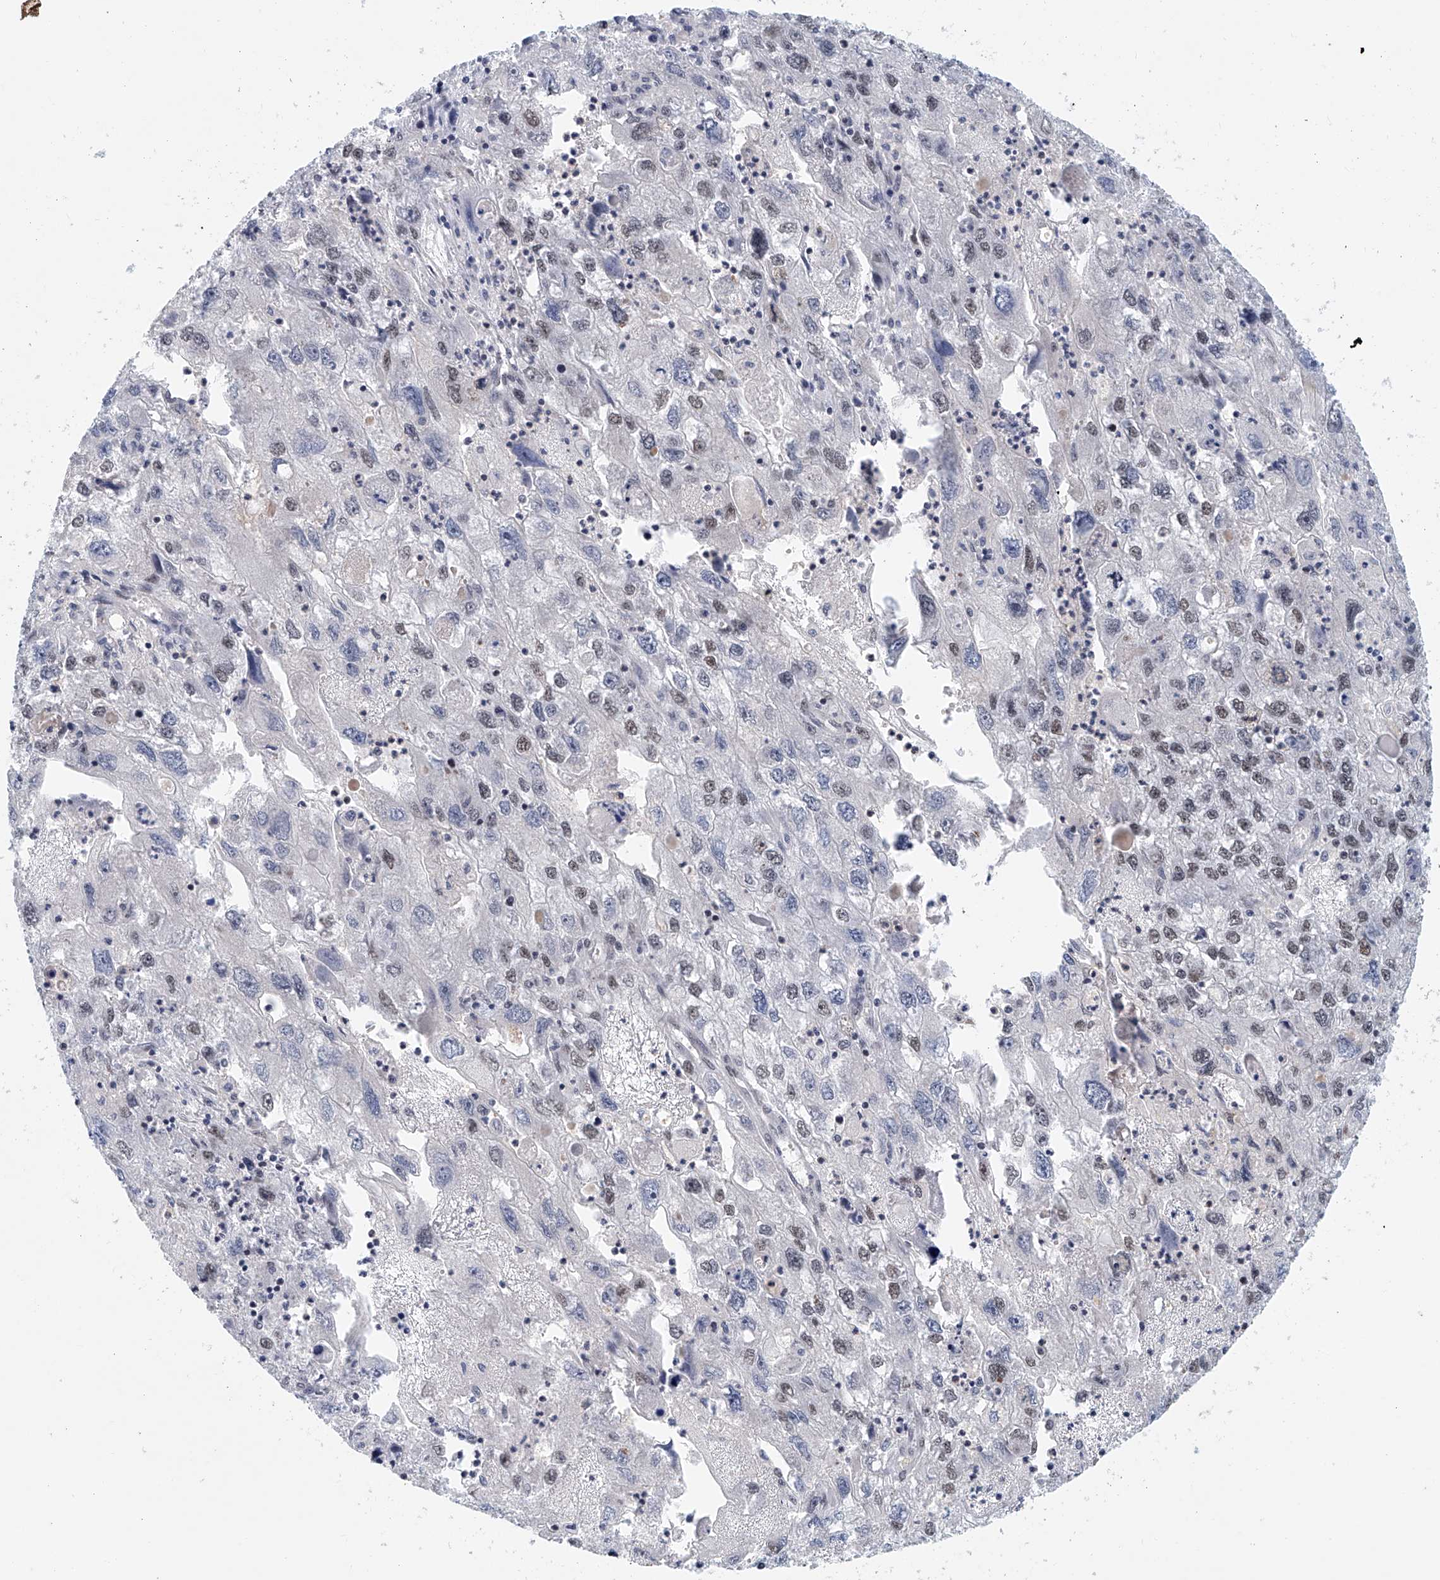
{"staining": {"intensity": "moderate", "quantity": "25%-75%", "location": "nuclear"}, "tissue": "endometrial cancer", "cell_type": "Tumor cells", "image_type": "cancer", "snomed": [{"axis": "morphology", "description": "Adenocarcinoma, NOS"}, {"axis": "topography", "description": "Endometrium"}], "caption": "Immunohistochemistry staining of endometrial adenocarcinoma, which shows medium levels of moderate nuclear expression in approximately 25%-75% of tumor cells indicating moderate nuclear protein expression. The staining was performed using DAB (brown) for protein detection and nuclei were counterstained in hematoxylin (blue).", "gene": "ZNF470", "patient": {"sex": "female", "age": 49}}